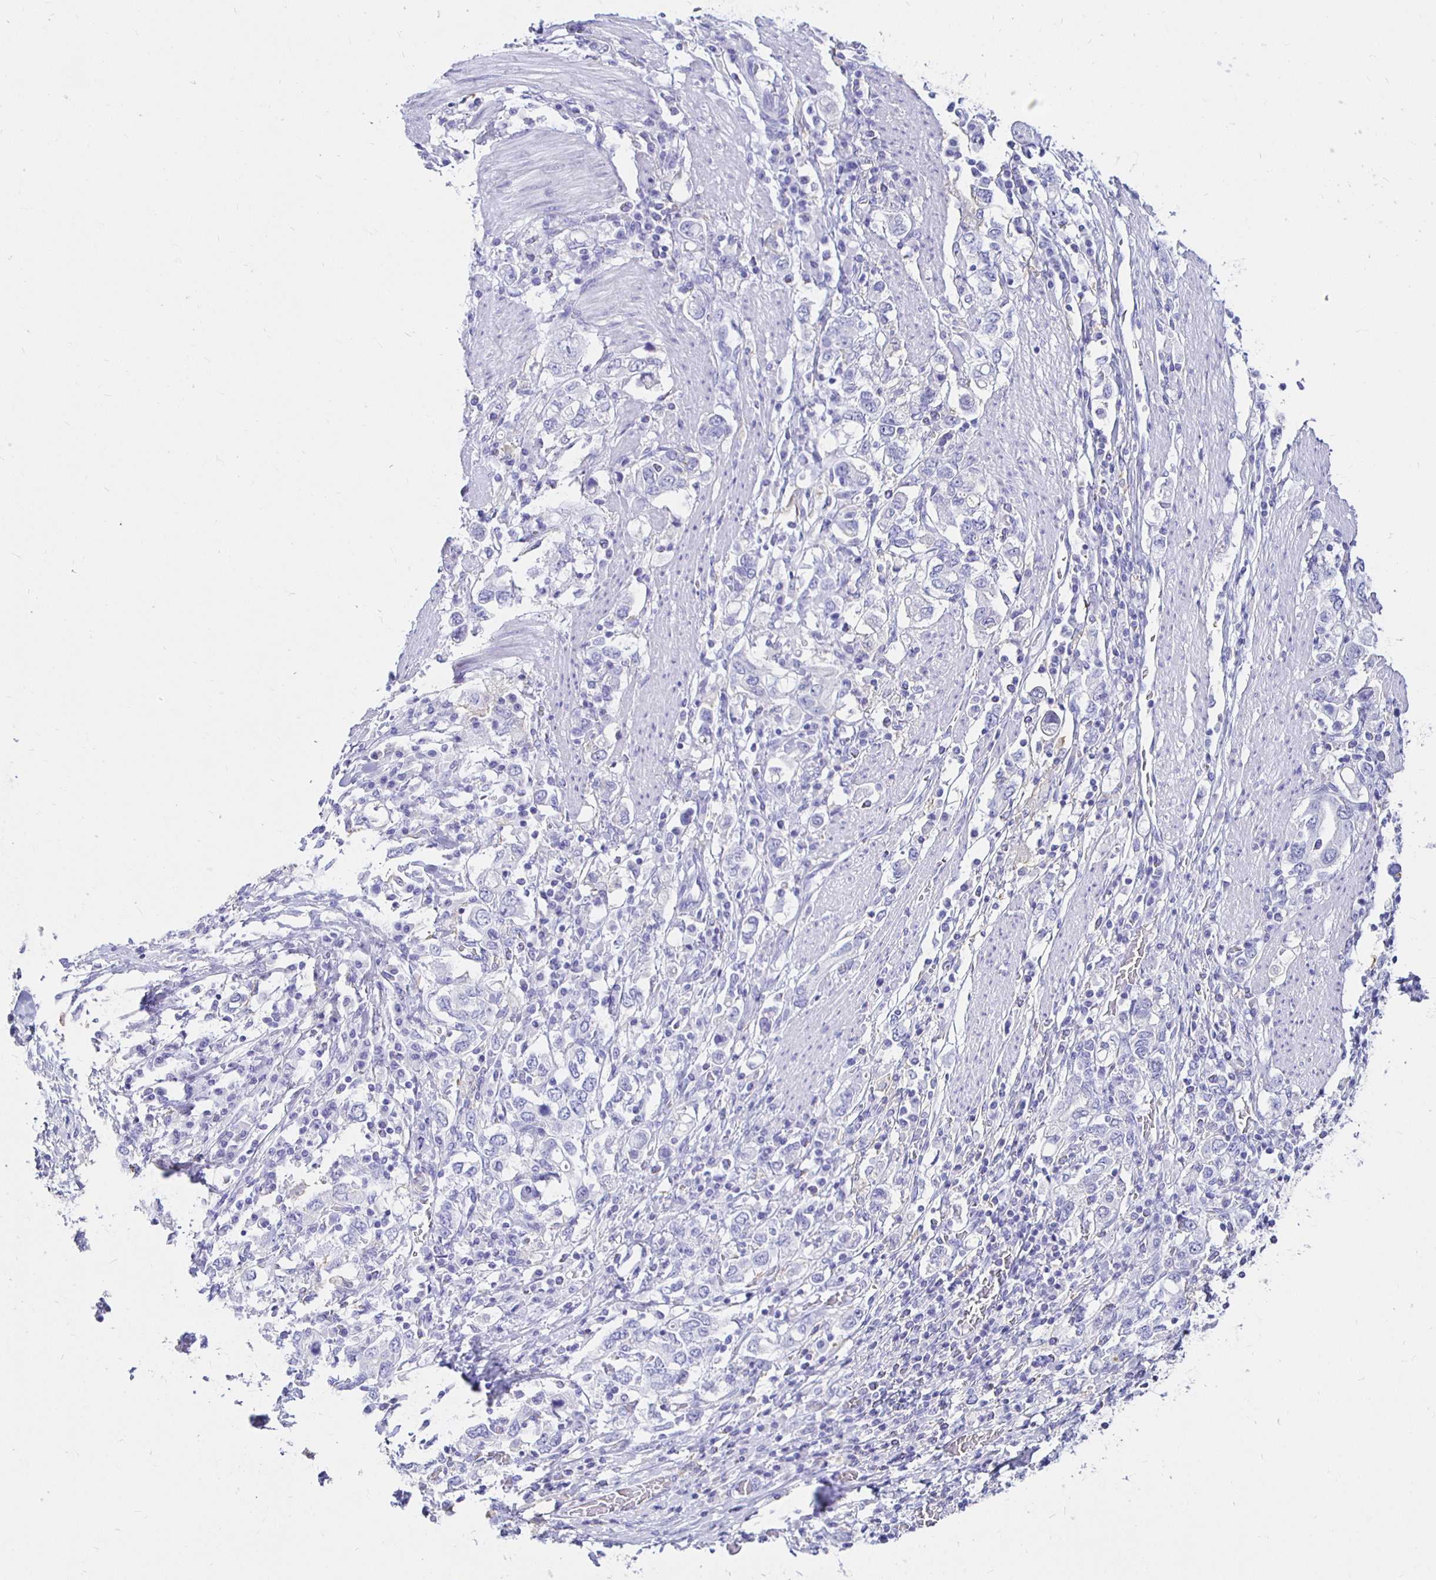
{"staining": {"intensity": "negative", "quantity": "none", "location": "none"}, "tissue": "stomach cancer", "cell_type": "Tumor cells", "image_type": "cancer", "snomed": [{"axis": "morphology", "description": "Adenocarcinoma, NOS"}, {"axis": "topography", "description": "Stomach, upper"}, {"axis": "topography", "description": "Stomach"}], "caption": "Immunohistochemistry histopathology image of neoplastic tissue: stomach adenocarcinoma stained with DAB exhibits no significant protein staining in tumor cells.", "gene": "UMOD", "patient": {"sex": "male", "age": 62}}